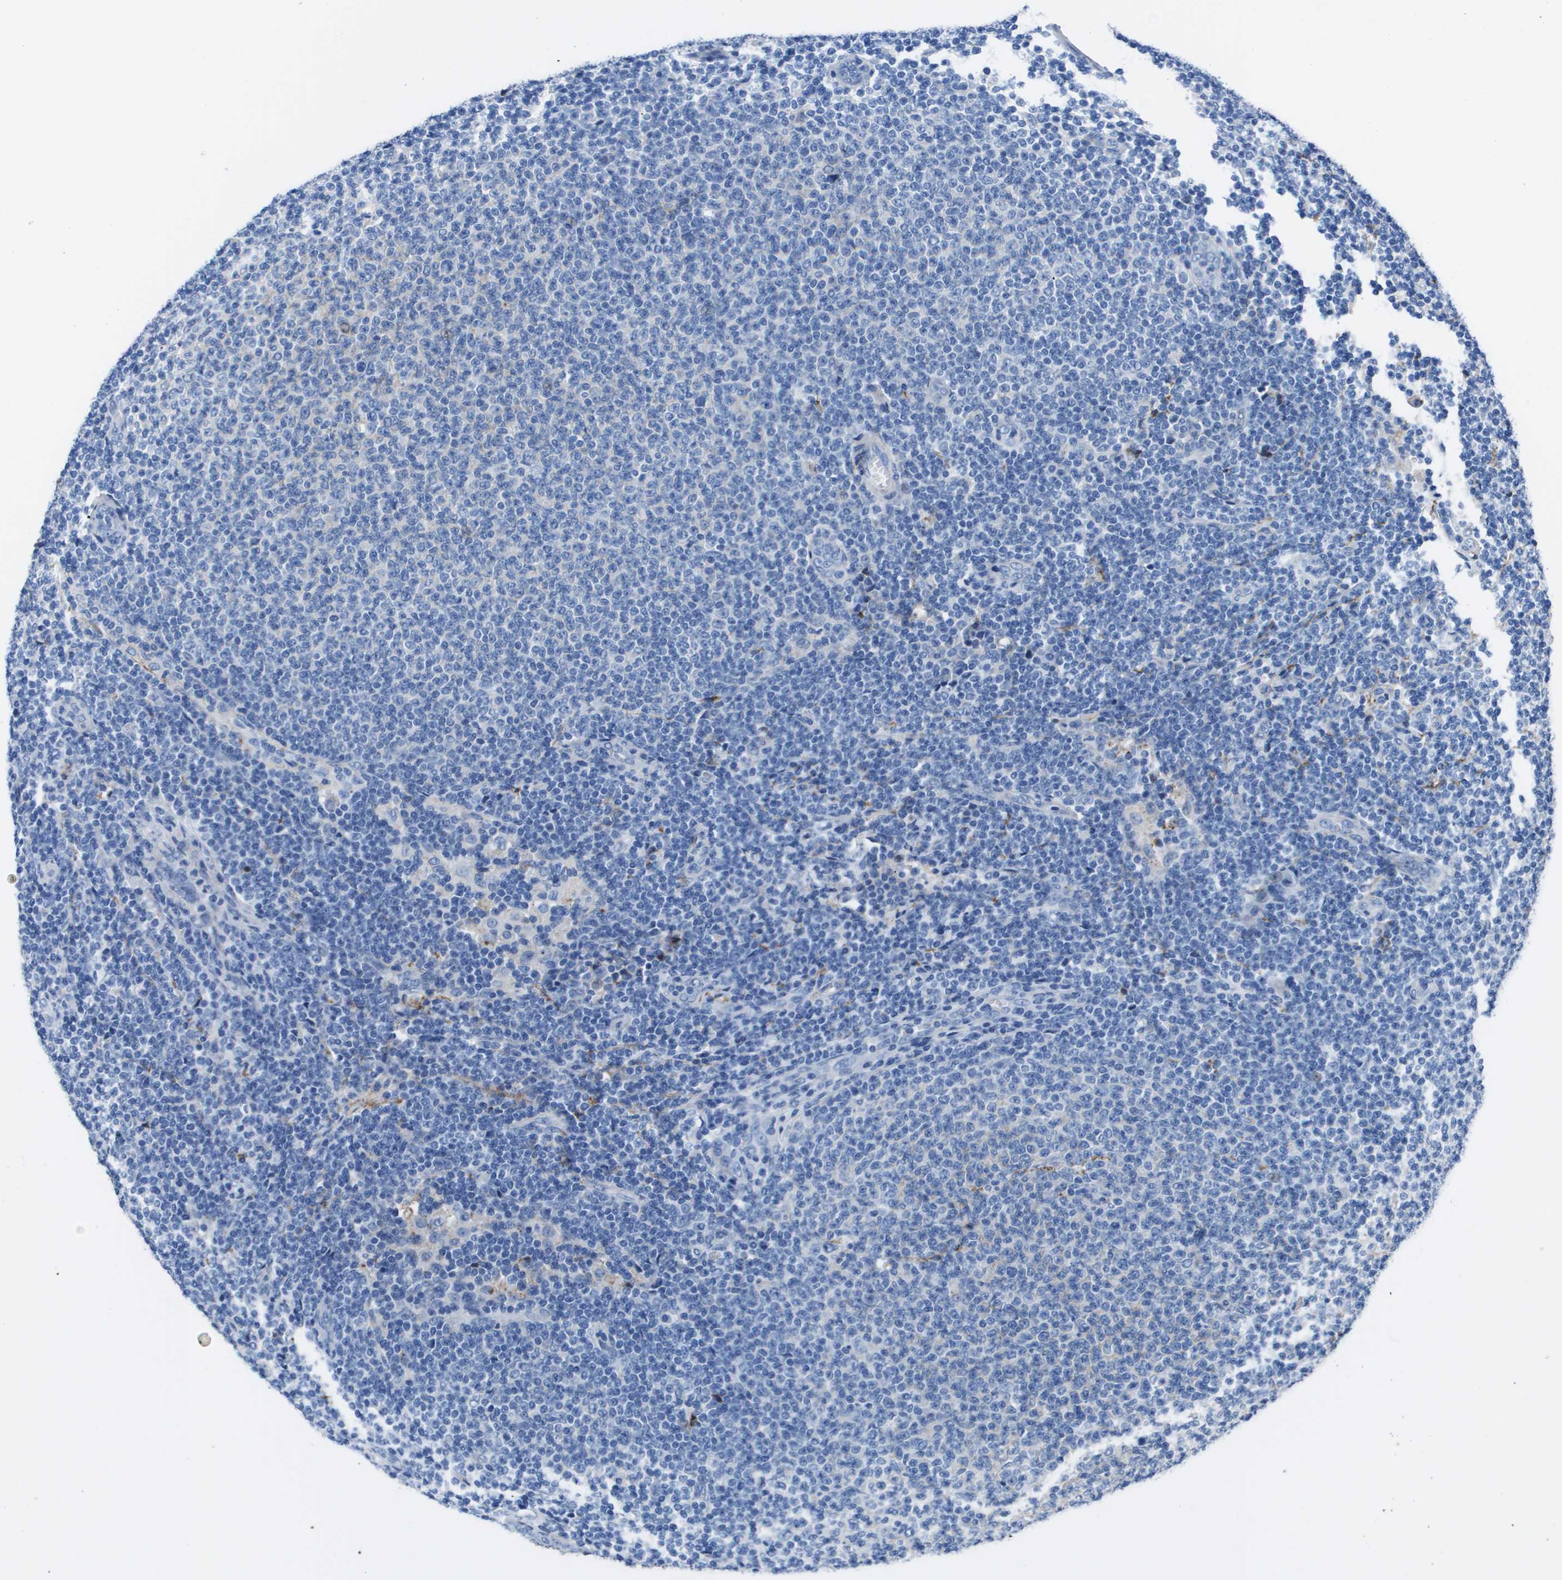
{"staining": {"intensity": "negative", "quantity": "none", "location": "none"}, "tissue": "lymphoma", "cell_type": "Tumor cells", "image_type": "cancer", "snomed": [{"axis": "morphology", "description": "Malignant lymphoma, non-Hodgkin's type, Low grade"}, {"axis": "topography", "description": "Lymph node"}], "caption": "Protein analysis of lymphoma demonstrates no significant expression in tumor cells.", "gene": "VTN", "patient": {"sex": "male", "age": 66}}